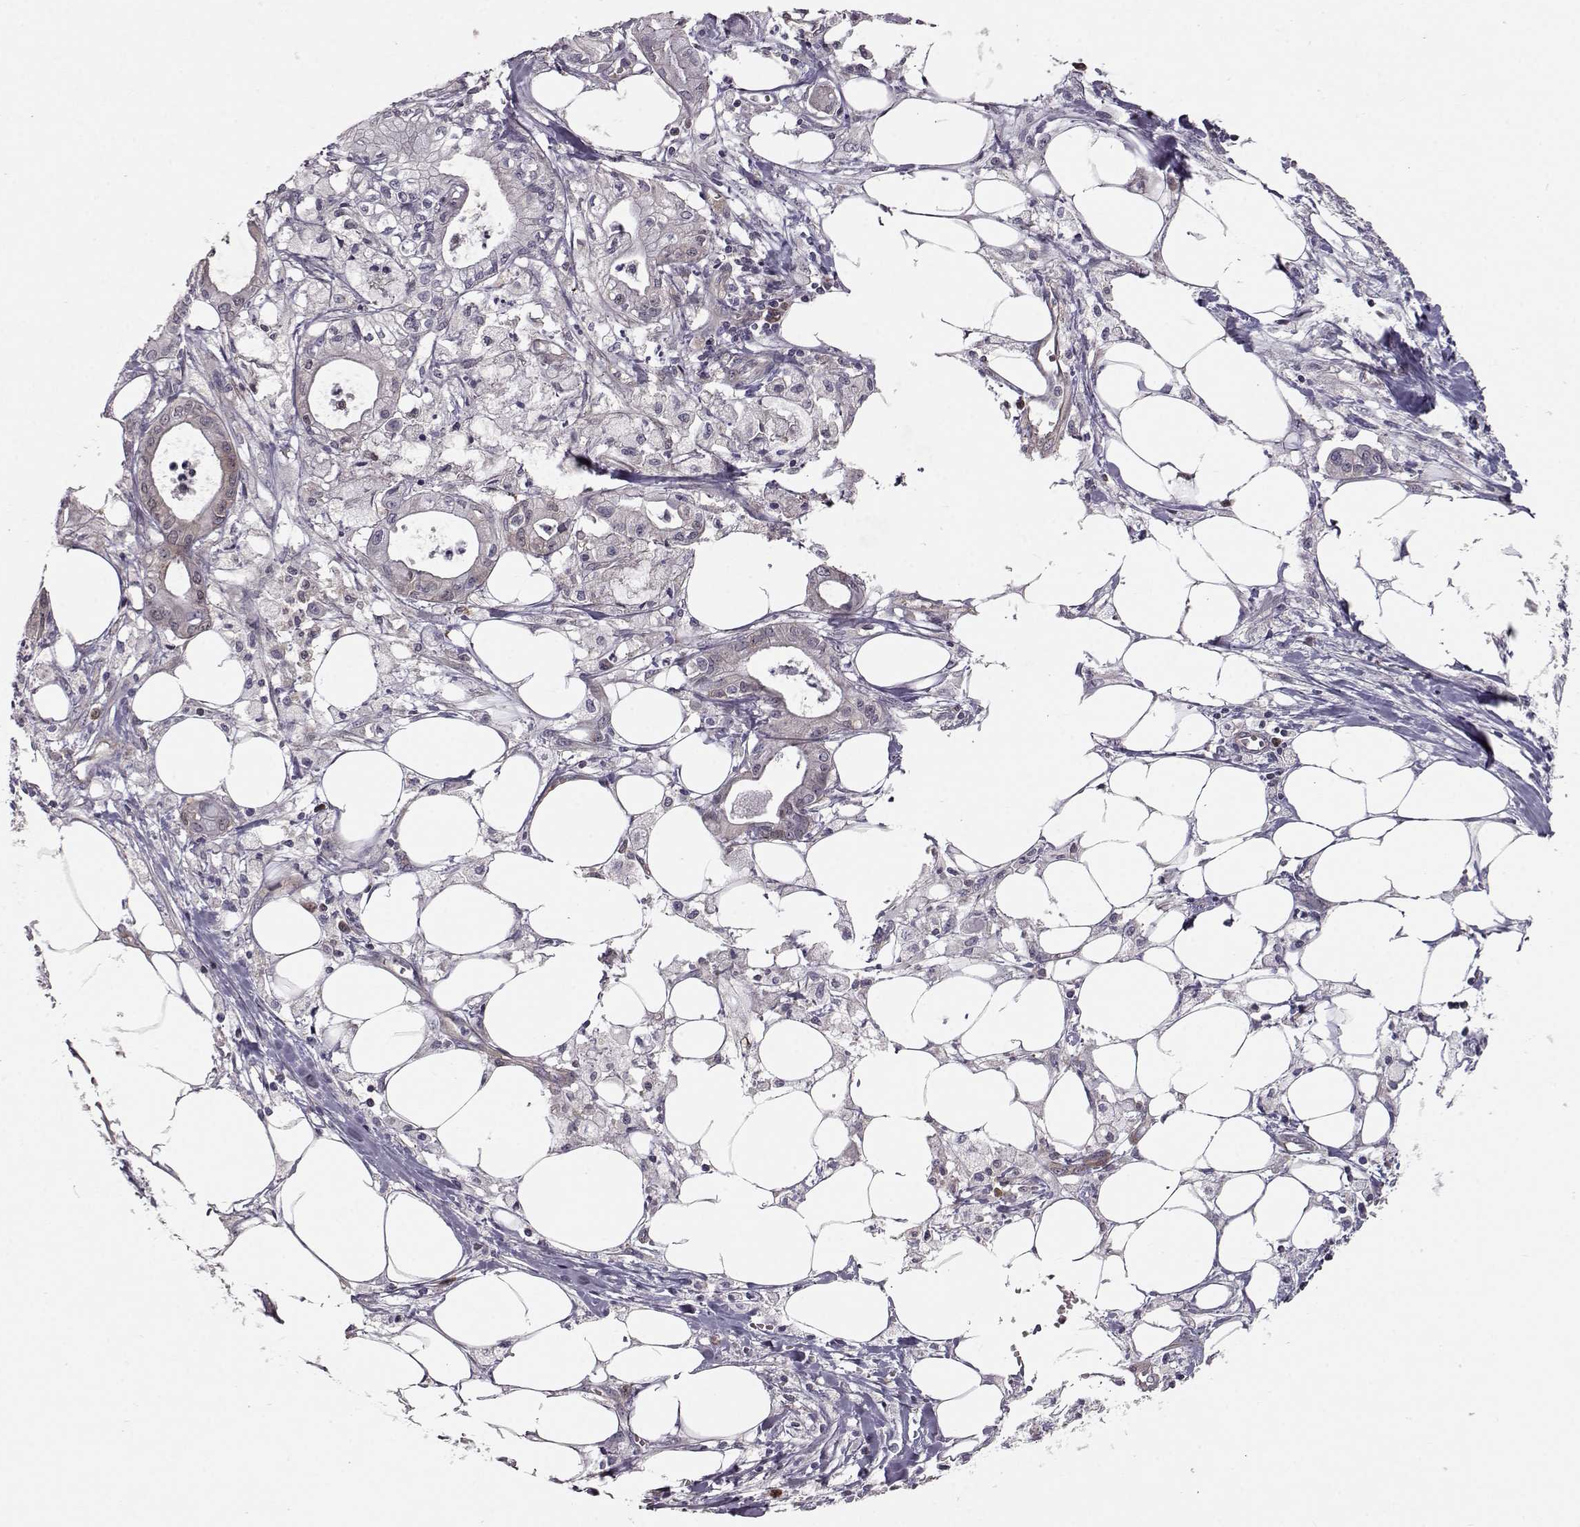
{"staining": {"intensity": "weak", "quantity": "25%-75%", "location": "cytoplasmic/membranous"}, "tissue": "pancreatic cancer", "cell_type": "Tumor cells", "image_type": "cancer", "snomed": [{"axis": "morphology", "description": "Adenocarcinoma, NOS"}, {"axis": "topography", "description": "Pancreas"}], "caption": "Tumor cells exhibit low levels of weak cytoplasmic/membranous expression in about 25%-75% of cells in pancreatic cancer. Nuclei are stained in blue.", "gene": "RANBP1", "patient": {"sex": "male", "age": 71}}